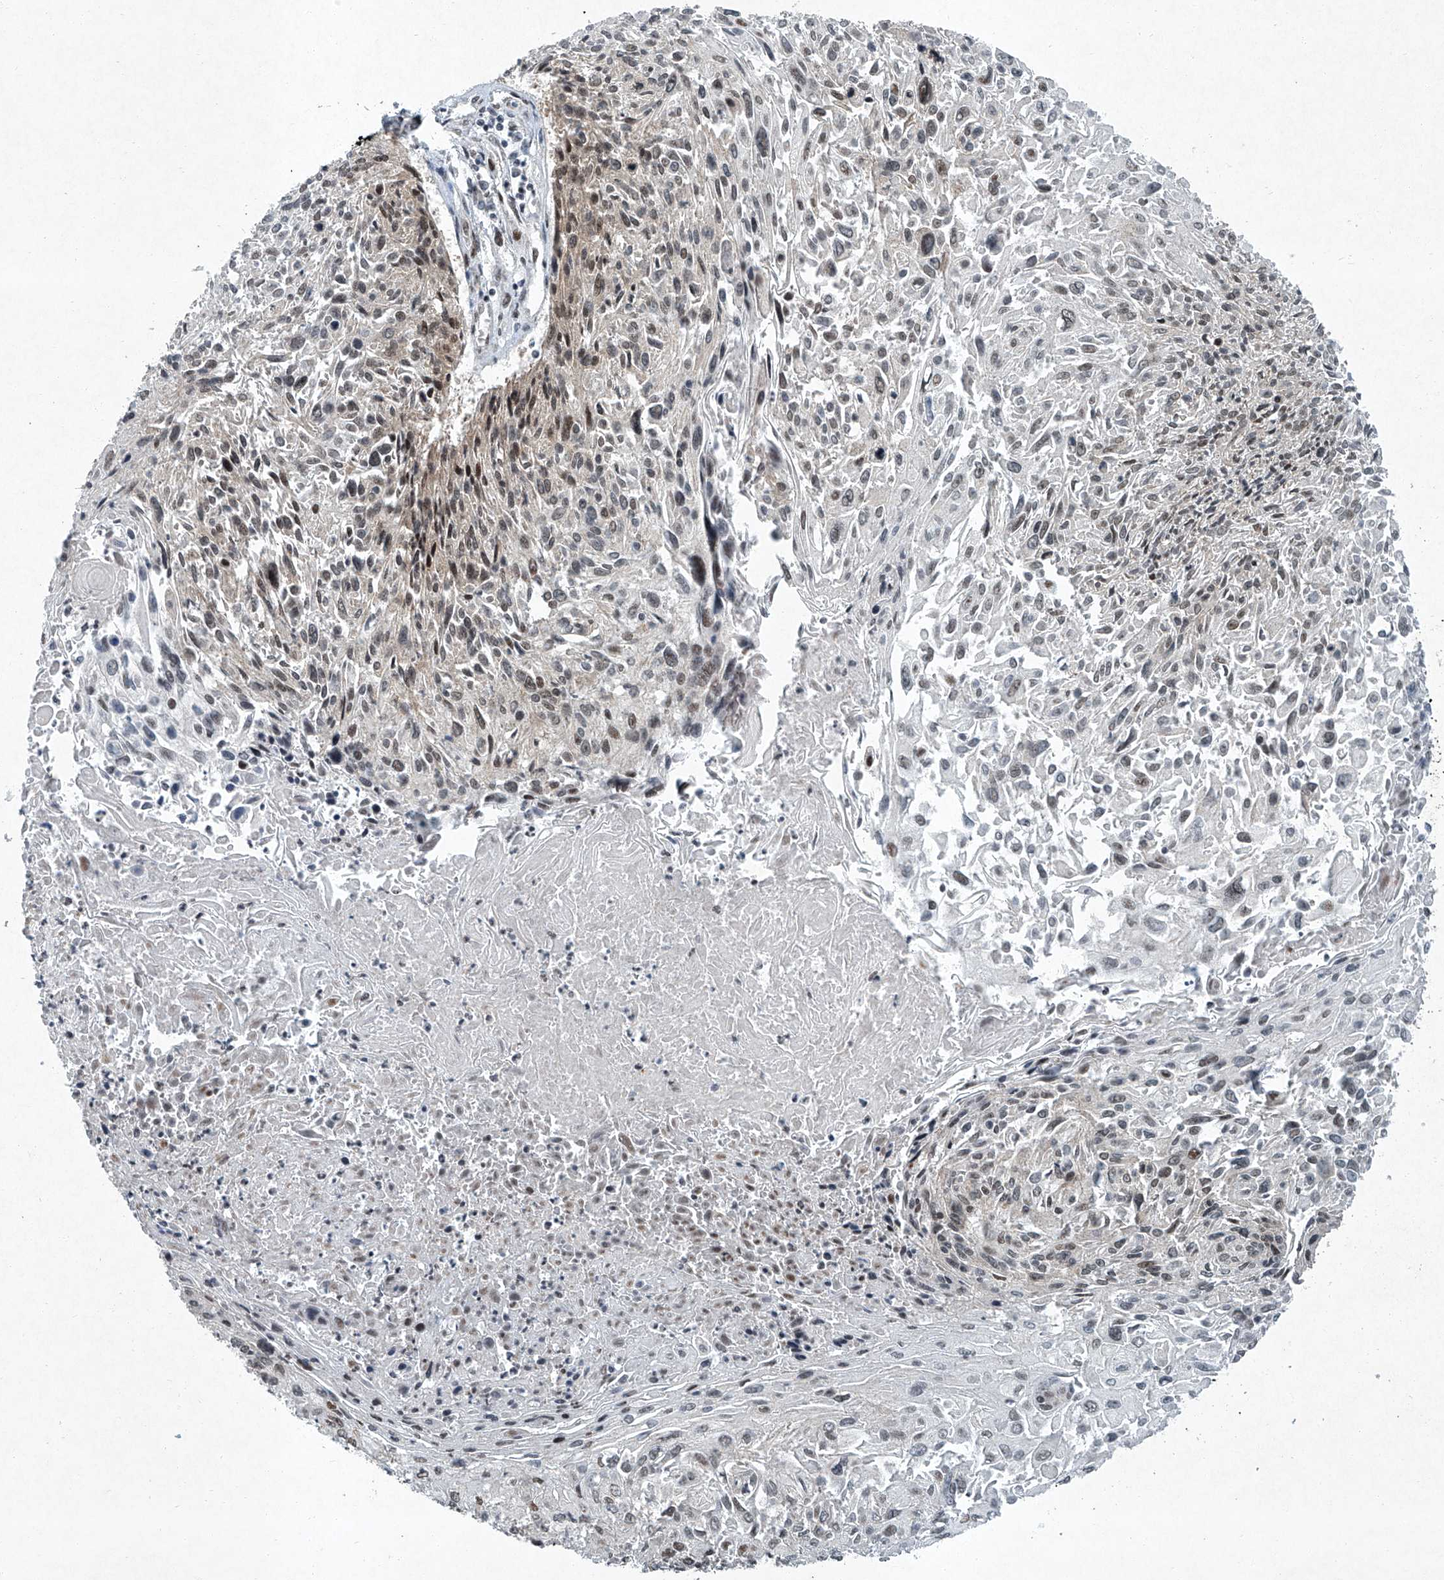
{"staining": {"intensity": "moderate", "quantity": "25%-75%", "location": "nuclear"}, "tissue": "cervical cancer", "cell_type": "Tumor cells", "image_type": "cancer", "snomed": [{"axis": "morphology", "description": "Squamous cell carcinoma, NOS"}, {"axis": "topography", "description": "Cervix"}], "caption": "Human cervical cancer stained with a protein marker exhibits moderate staining in tumor cells.", "gene": "TFDP1", "patient": {"sex": "female", "age": 51}}